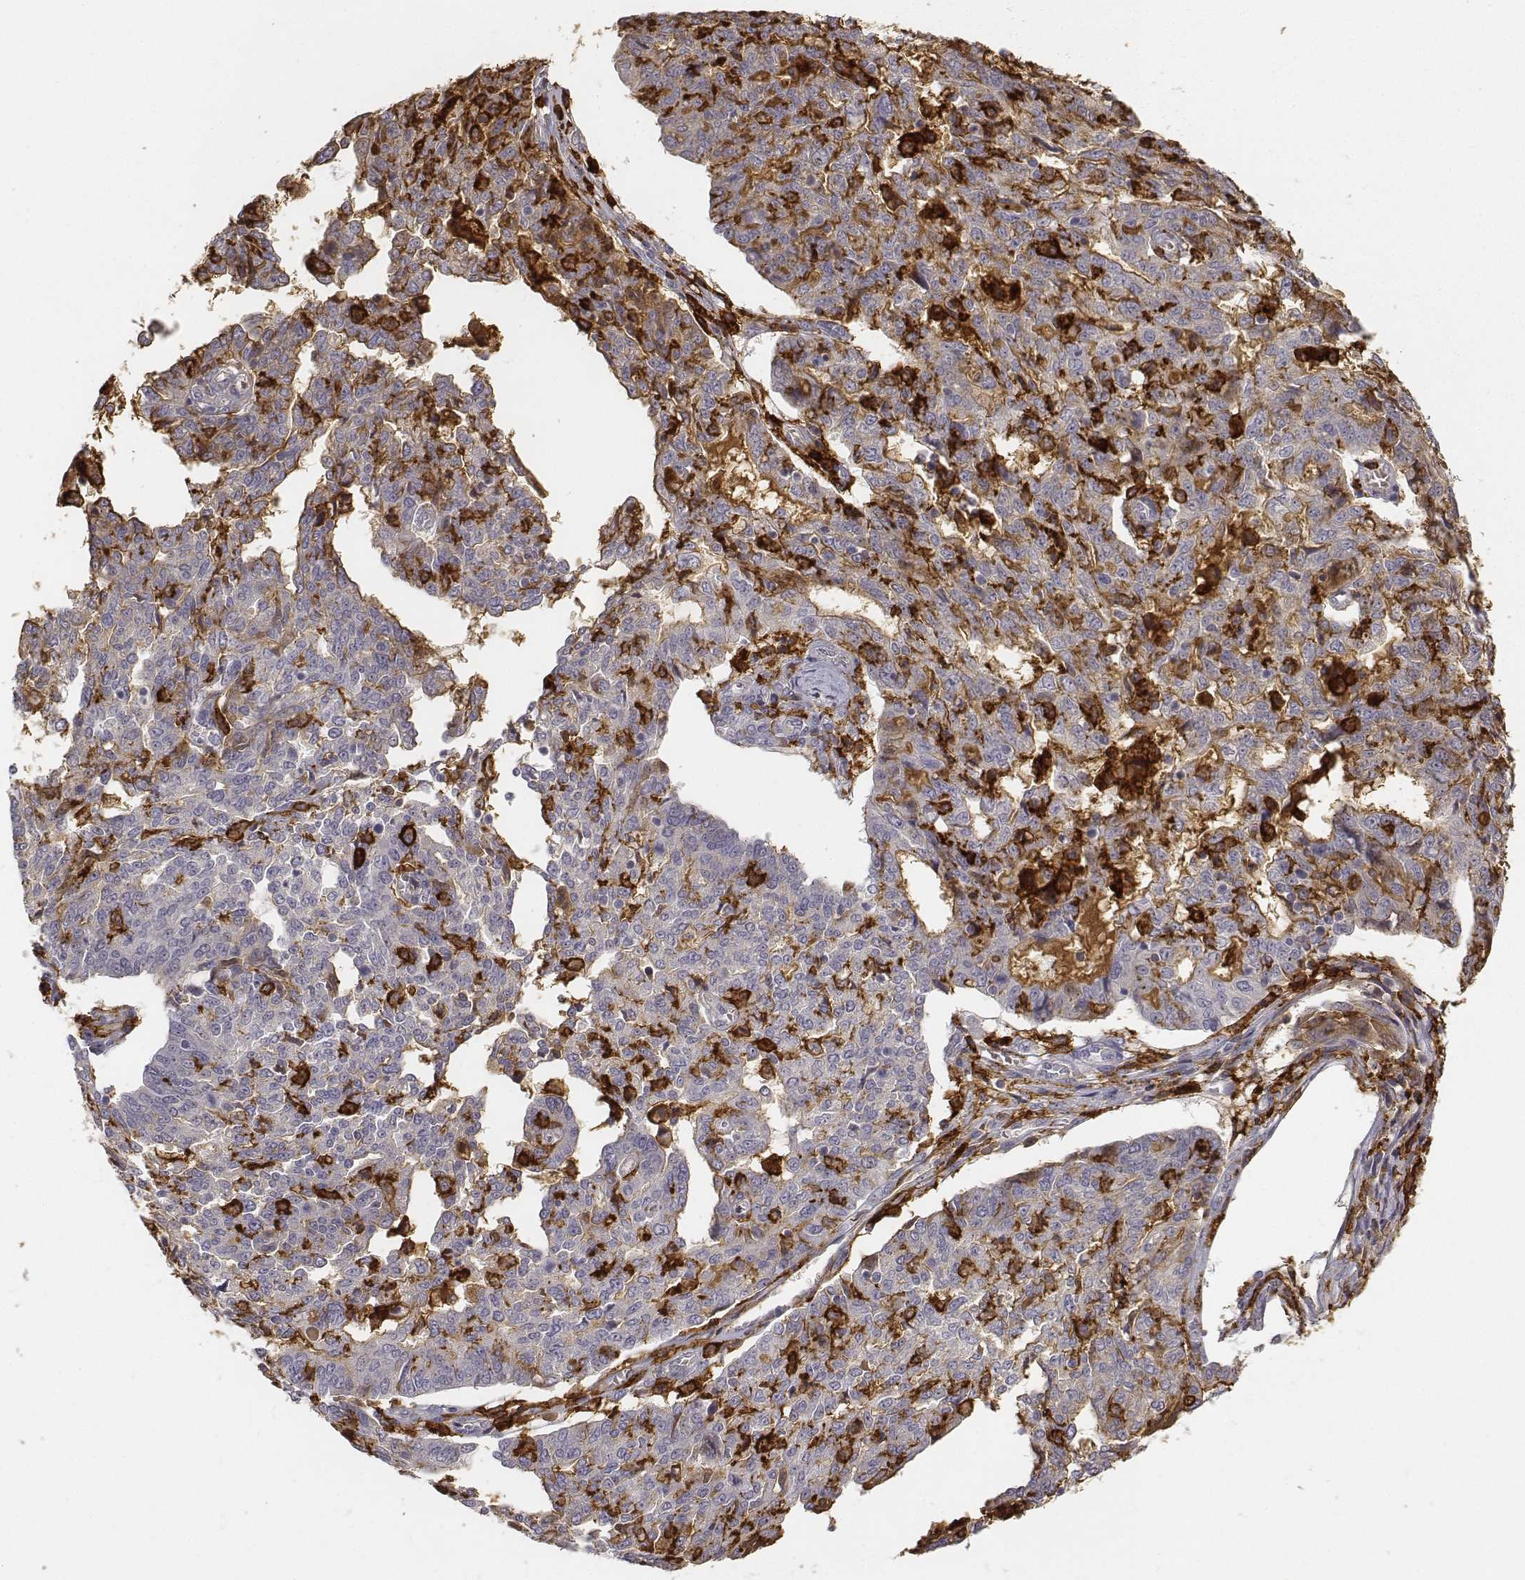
{"staining": {"intensity": "negative", "quantity": "none", "location": "none"}, "tissue": "ovarian cancer", "cell_type": "Tumor cells", "image_type": "cancer", "snomed": [{"axis": "morphology", "description": "Cystadenocarcinoma, serous, NOS"}, {"axis": "topography", "description": "Ovary"}], "caption": "Tumor cells show no significant protein staining in ovarian cancer (serous cystadenocarcinoma). The staining was performed using DAB (3,3'-diaminobenzidine) to visualize the protein expression in brown, while the nuclei were stained in blue with hematoxylin (Magnification: 20x).", "gene": "CD14", "patient": {"sex": "female", "age": 67}}